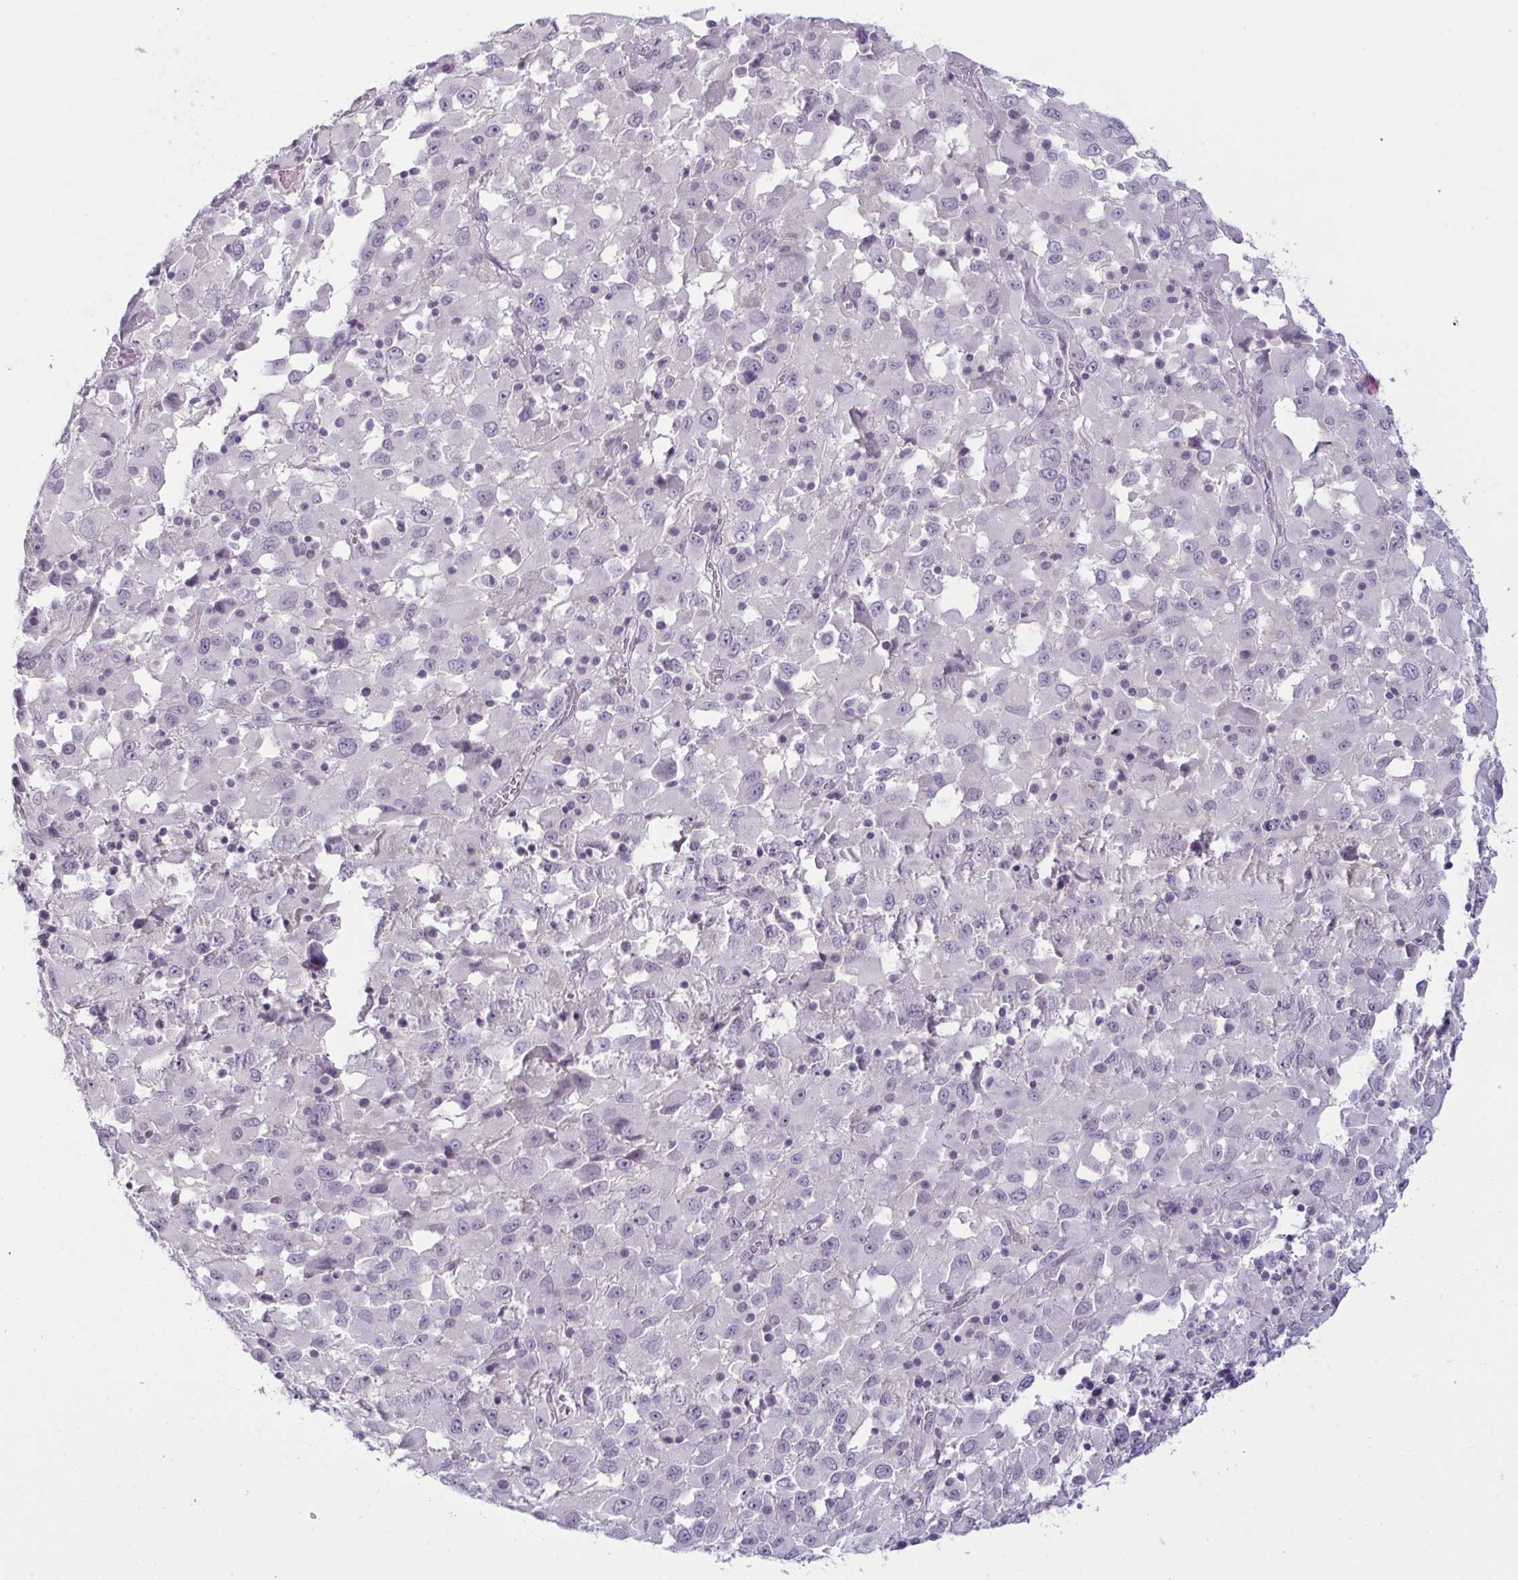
{"staining": {"intensity": "negative", "quantity": "none", "location": "none"}, "tissue": "melanoma", "cell_type": "Tumor cells", "image_type": "cancer", "snomed": [{"axis": "morphology", "description": "Malignant melanoma, Metastatic site"}, {"axis": "topography", "description": "Soft tissue"}], "caption": "DAB (3,3'-diaminobenzidine) immunohistochemical staining of human malignant melanoma (metastatic site) displays no significant staining in tumor cells. (DAB immunohistochemistry, high magnification).", "gene": "TBC1D4", "patient": {"sex": "male", "age": 50}}